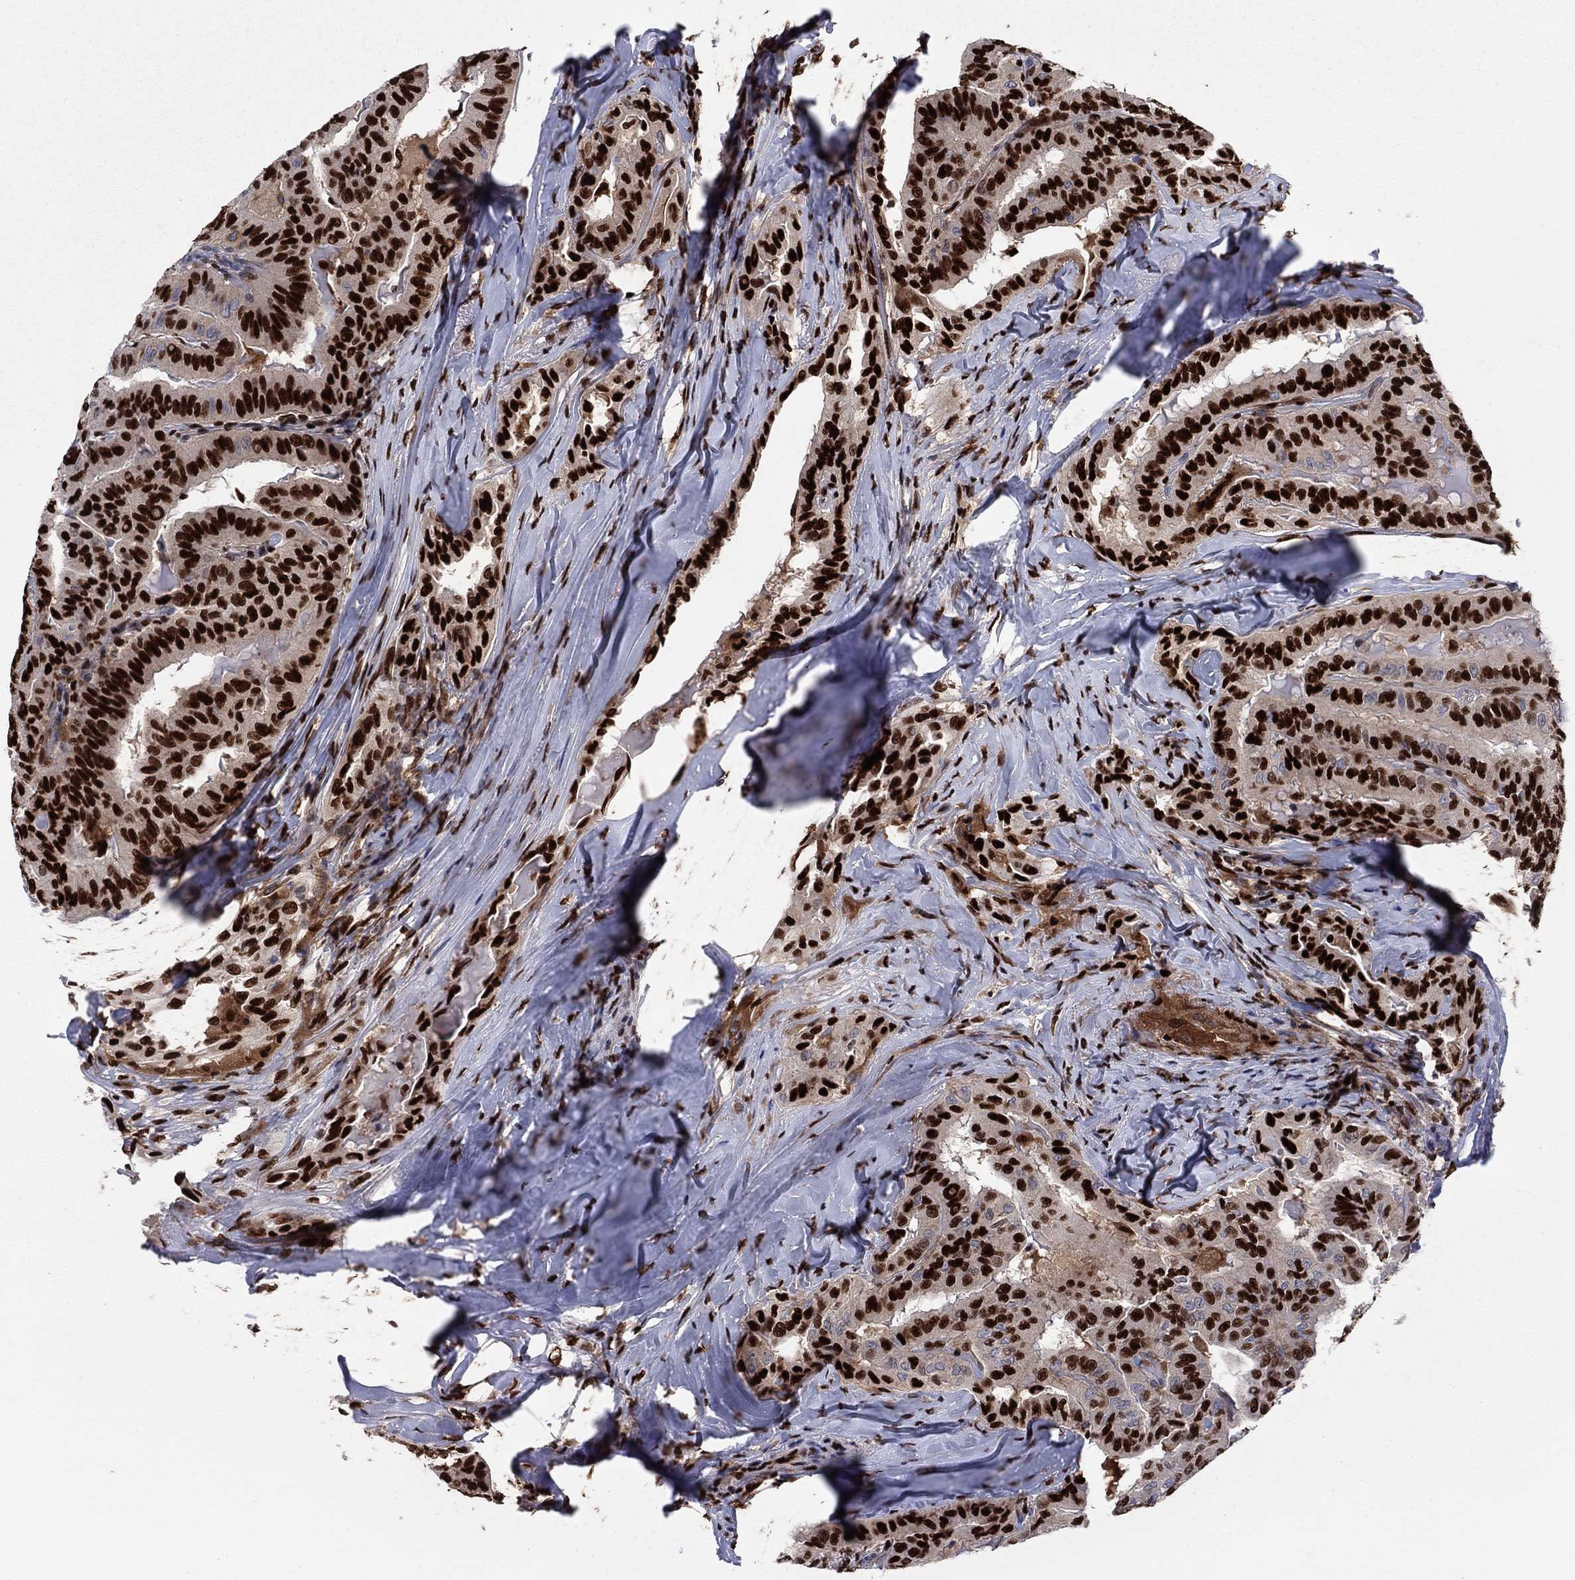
{"staining": {"intensity": "strong", "quantity": ">75%", "location": "nuclear"}, "tissue": "thyroid cancer", "cell_type": "Tumor cells", "image_type": "cancer", "snomed": [{"axis": "morphology", "description": "Papillary adenocarcinoma, NOS"}, {"axis": "topography", "description": "Thyroid gland"}], "caption": "Human thyroid cancer (papillary adenocarcinoma) stained for a protein (brown) demonstrates strong nuclear positive positivity in approximately >75% of tumor cells.", "gene": "ZNHIT3", "patient": {"sex": "female", "age": 68}}